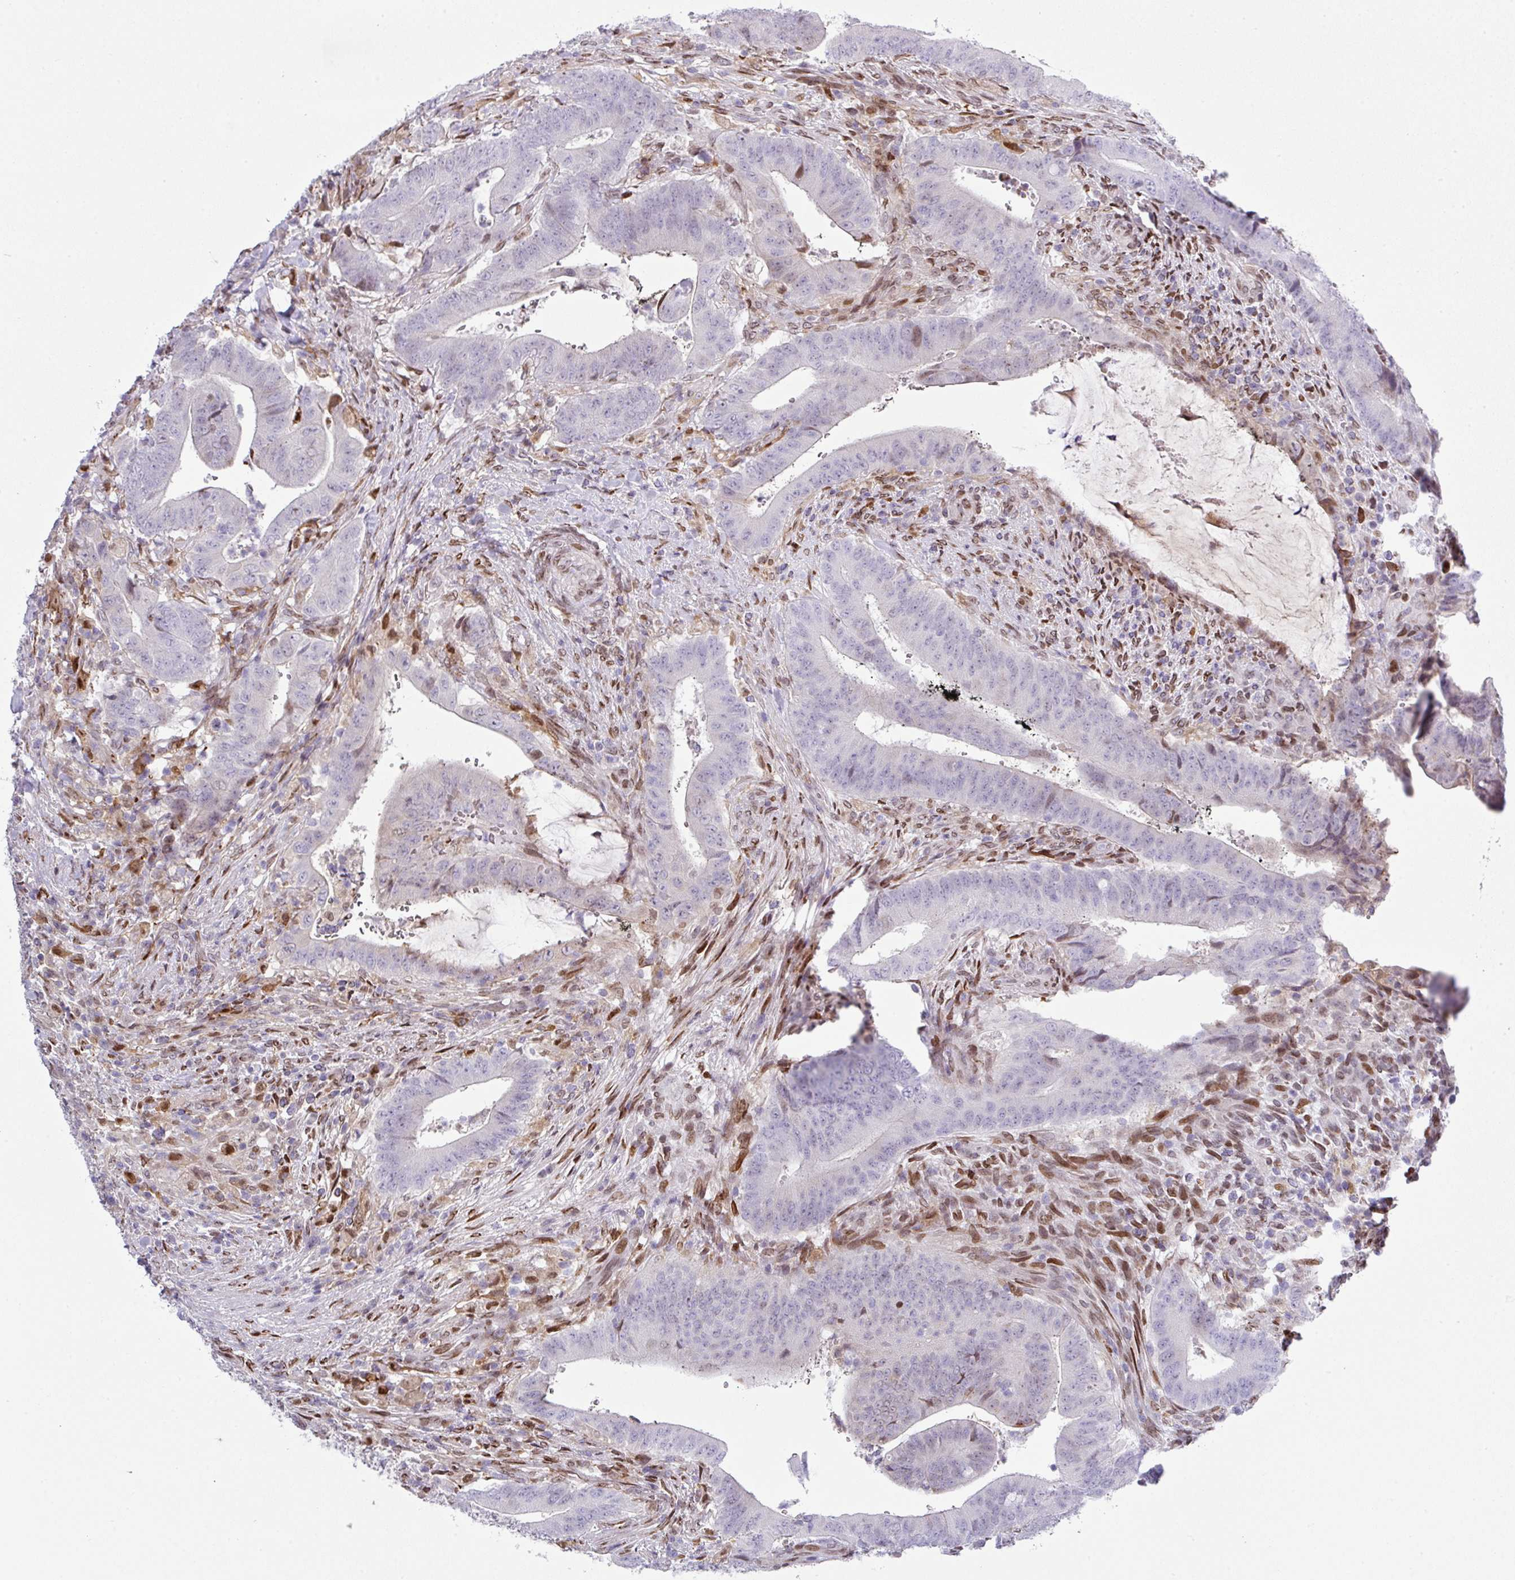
{"staining": {"intensity": "negative", "quantity": "none", "location": "none"}, "tissue": "colorectal cancer", "cell_type": "Tumor cells", "image_type": "cancer", "snomed": [{"axis": "morphology", "description": "Adenocarcinoma, NOS"}, {"axis": "topography", "description": "Colon"}], "caption": "The immunohistochemistry (IHC) photomicrograph has no significant positivity in tumor cells of adenocarcinoma (colorectal) tissue.", "gene": "PLK1", "patient": {"sex": "female", "age": 43}}